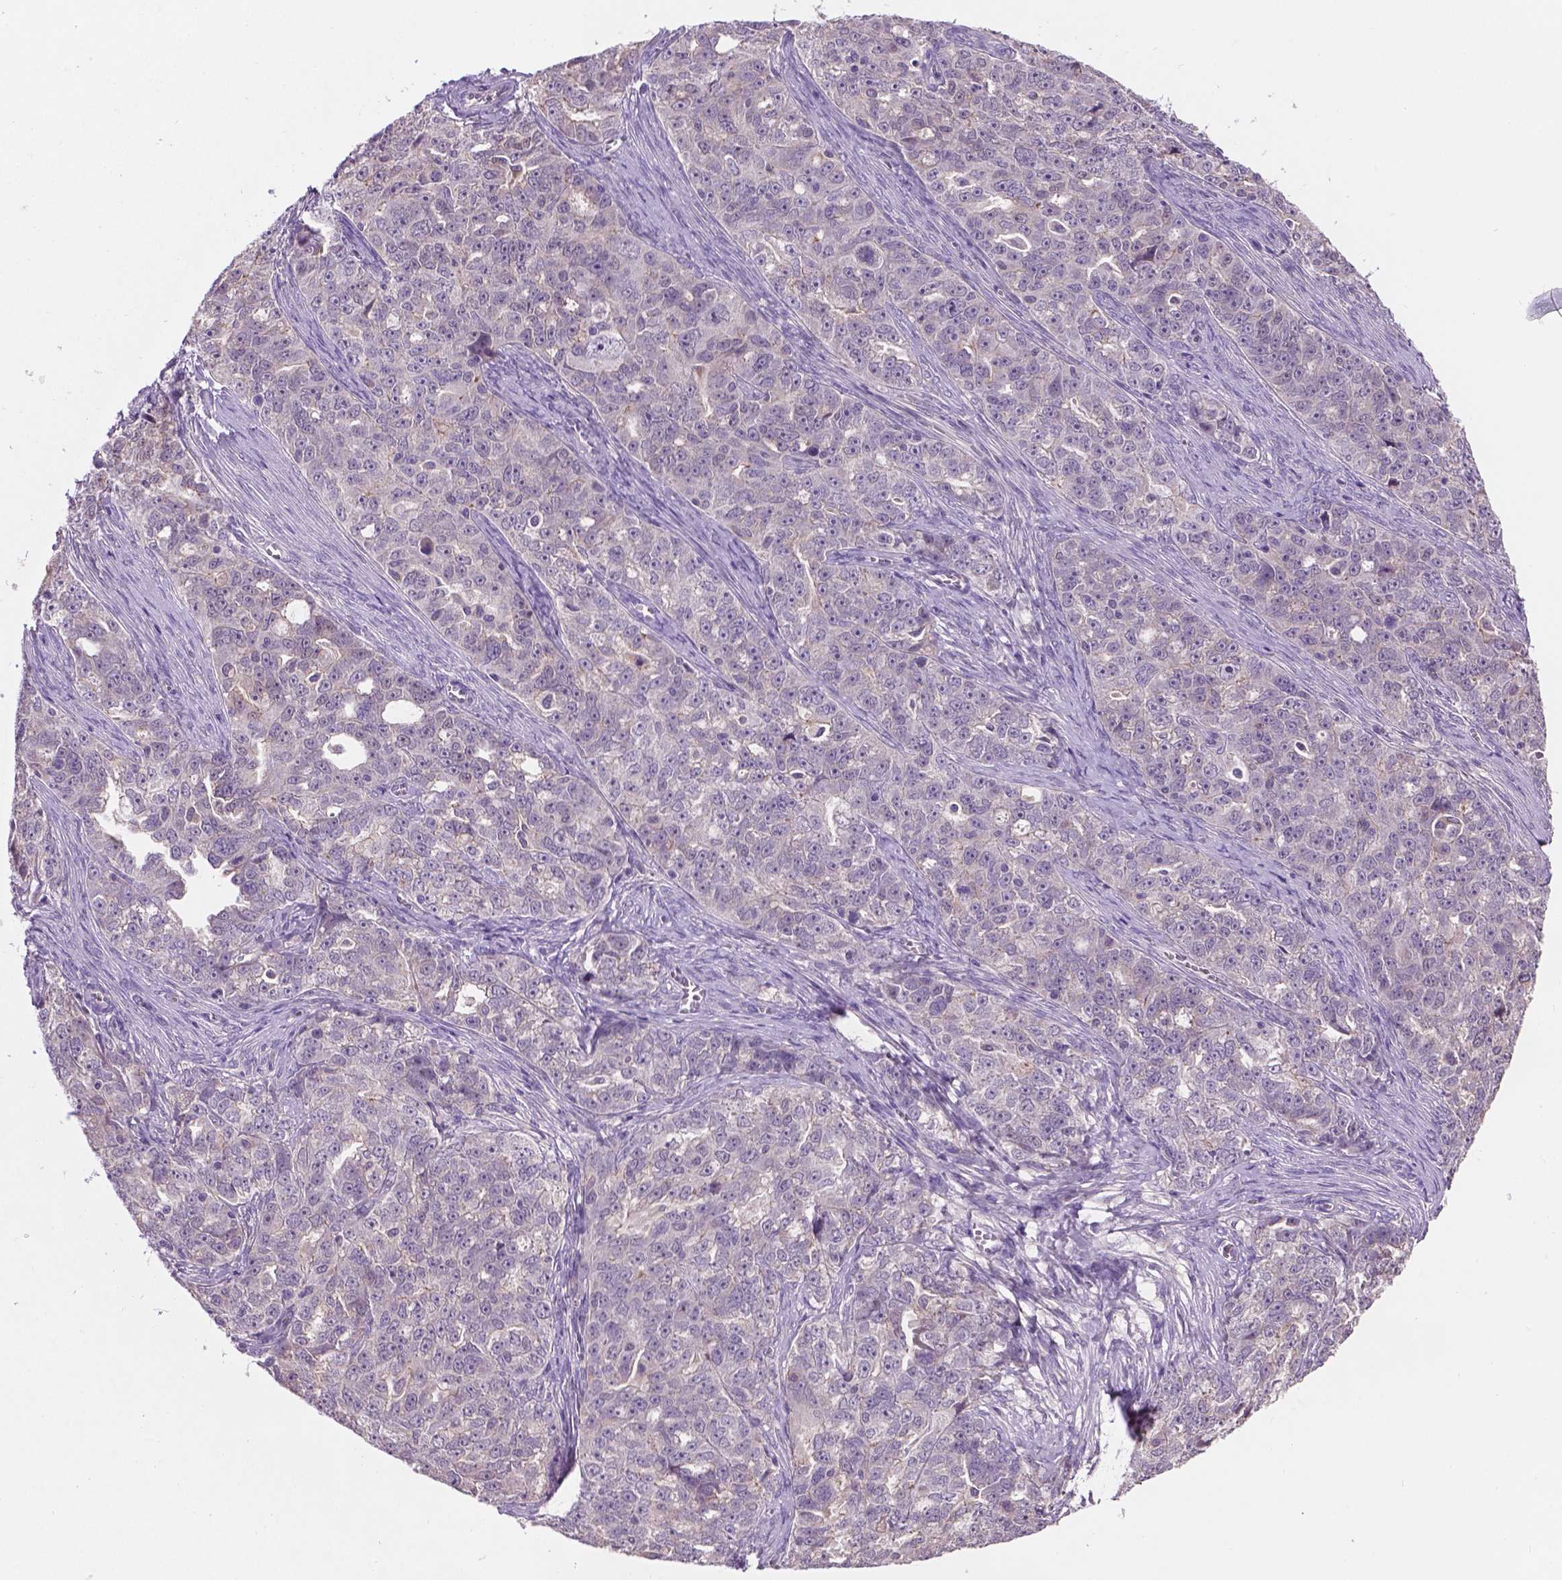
{"staining": {"intensity": "negative", "quantity": "none", "location": "none"}, "tissue": "ovarian cancer", "cell_type": "Tumor cells", "image_type": "cancer", "snomed": [{"axis": "morphology", "description": "Cystadenocarcinoma, serous, NOS"}, {"axis": "topography", "description": "Ovary"}], "caption": "This is an immunohistochemistry micrograph of serous cystadenocarcinoma (ovarian). There is no positivity in tumor cells.", "gene": "GXYLT2", "patient": {"sex": "female", "age": 51}}